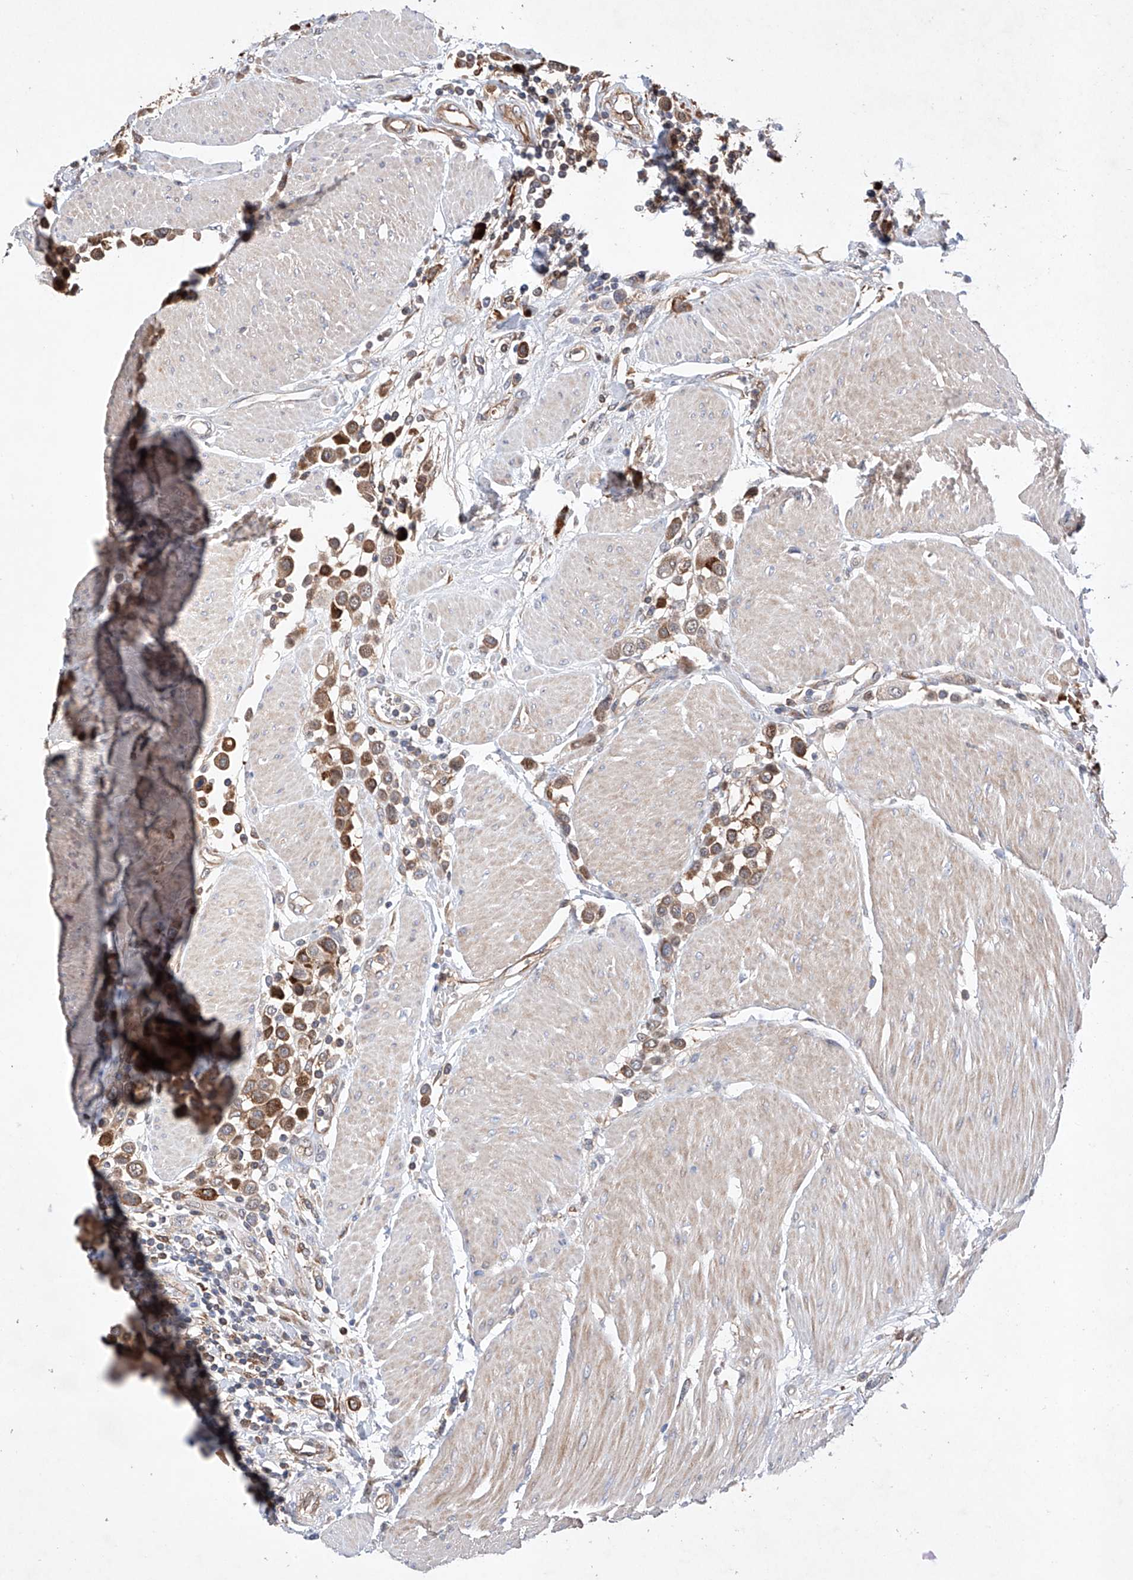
{"staining": {"intensity": "strong", "quantity": ">75%", "location": "cytoplasmic/membranous"}, "tissue": "urothelial cancer", "cell_type": "Tumor cells", "image_type": "cancer", "snomed": [{"axis": "morphology", "description": "Urothelial carcinoma, High grade"}, {"axis": "topography", "description": "Urinary bladder"}], "caption": "Immunohistochemistry (IHC) micrograph of human urothelial cancer stained for a protein (brown), which displays high levels of strong cytoplasmic/membranous positivity in approximately >75% of tumor cells.", "gene": "TIMM23", "patient": {"sex": "male", "age": 50}}